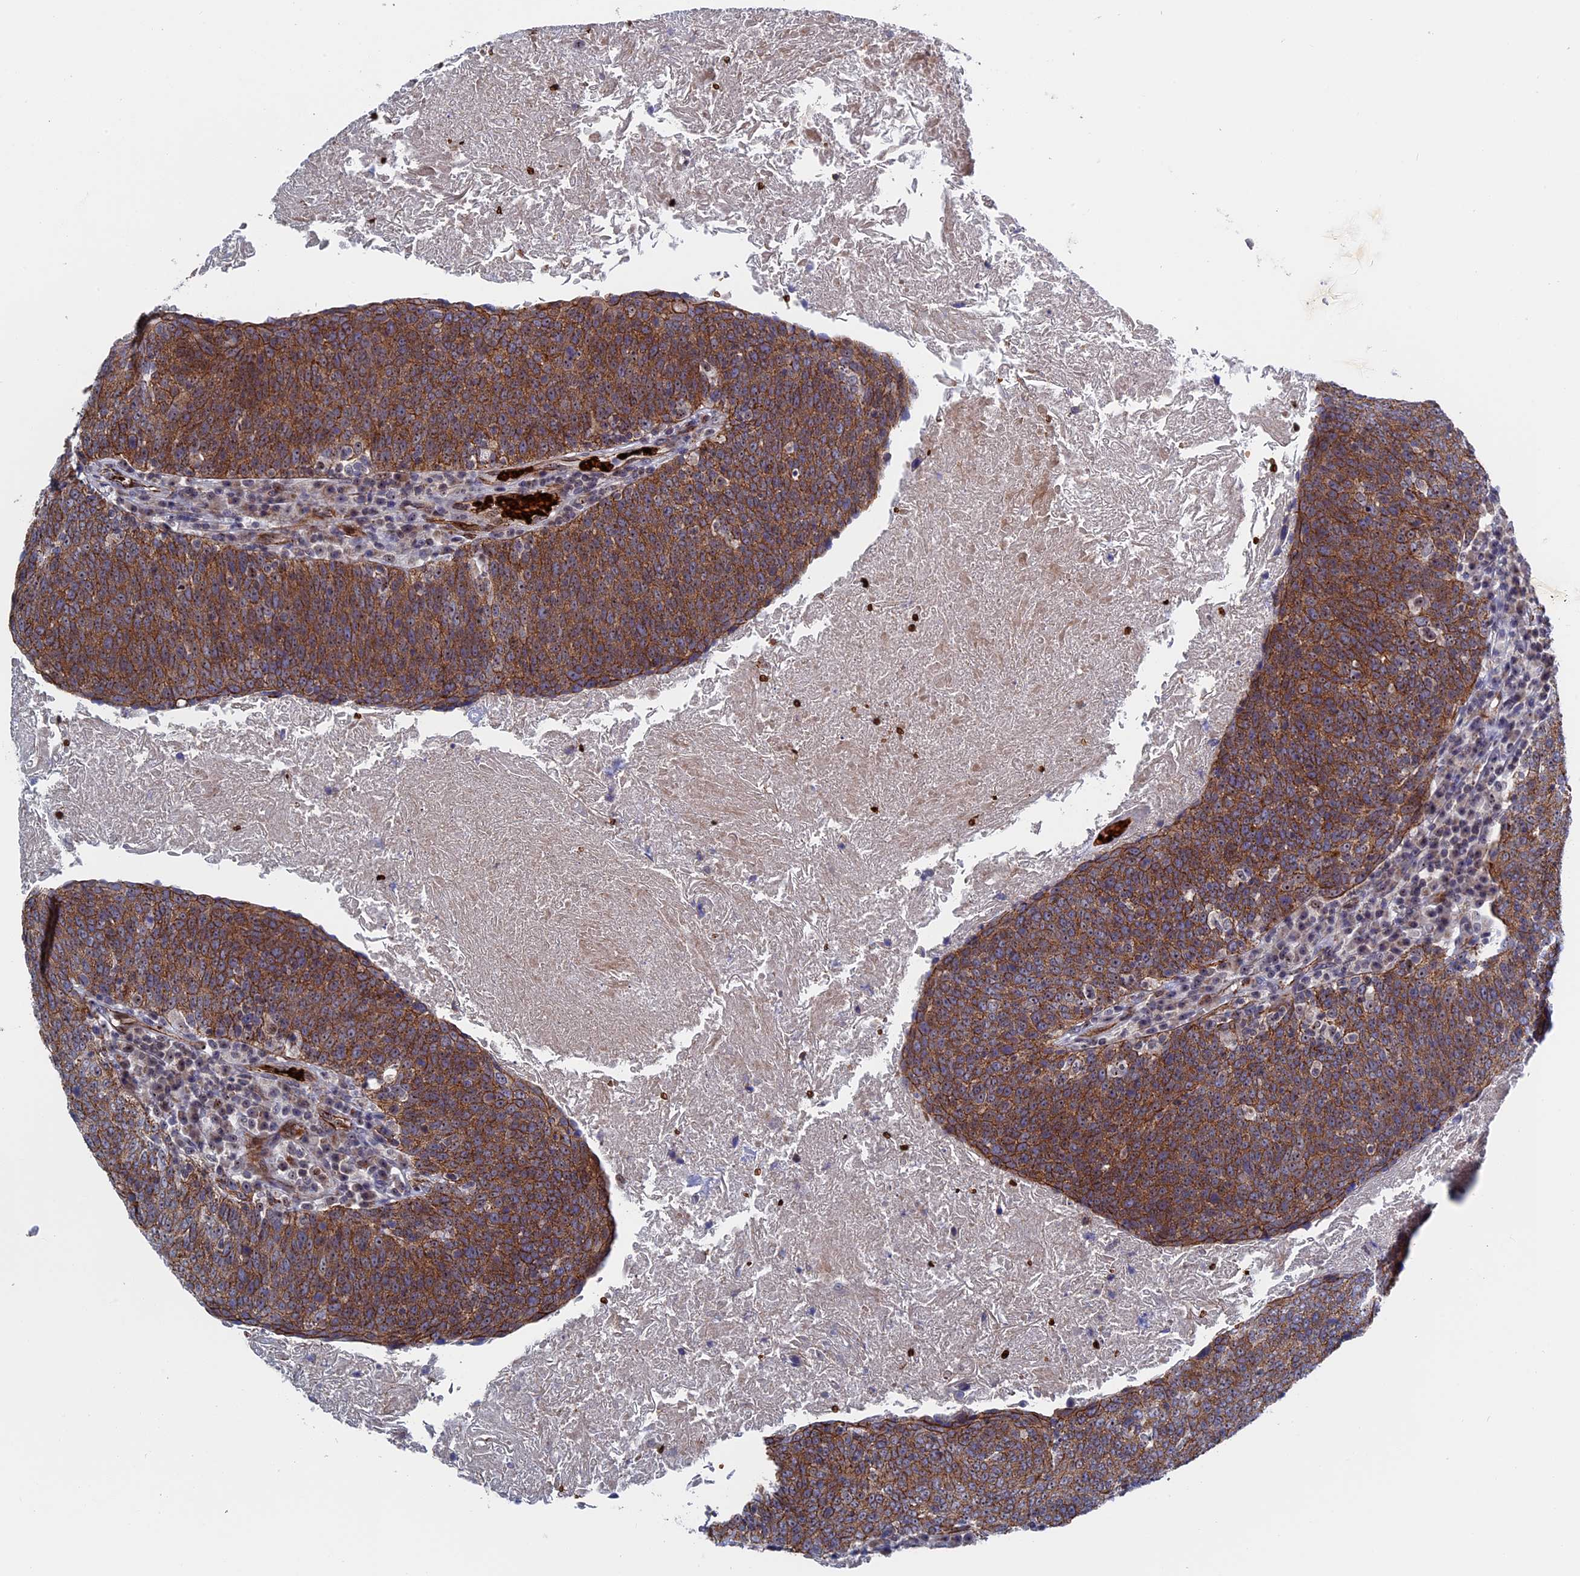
{"staining": {"intensity": "strong", "quantity": ">75%", "location": "cytoplasmic/membranous"}, "tissue": "head and neck cancer", "cell_type": "Tumor cells", "image_type": "cancer", "snomed": [{"axis": "morphology", "description": "Squamous cell carcinoma, NOS"}, {"axis": "morphology", "description": "Squamous cell carcinoma, metastatic, NOS"}, {"axis": "topography", "description": "Lymph node"}, {"axis": "topography", "description": "Head-Neck"}], "caption": "A high-resolution micrograph shows immunohistochemistry staining of squamous cell carcinoma (head and neck), which shows strong cytoplasmic/membranous staining in about >75% of tumor cells. (DAB = brown stain, brightfield microscopy at high magnification).", "gene": "EXOSC9", "patient": {"sex": "male", "age": 62}}